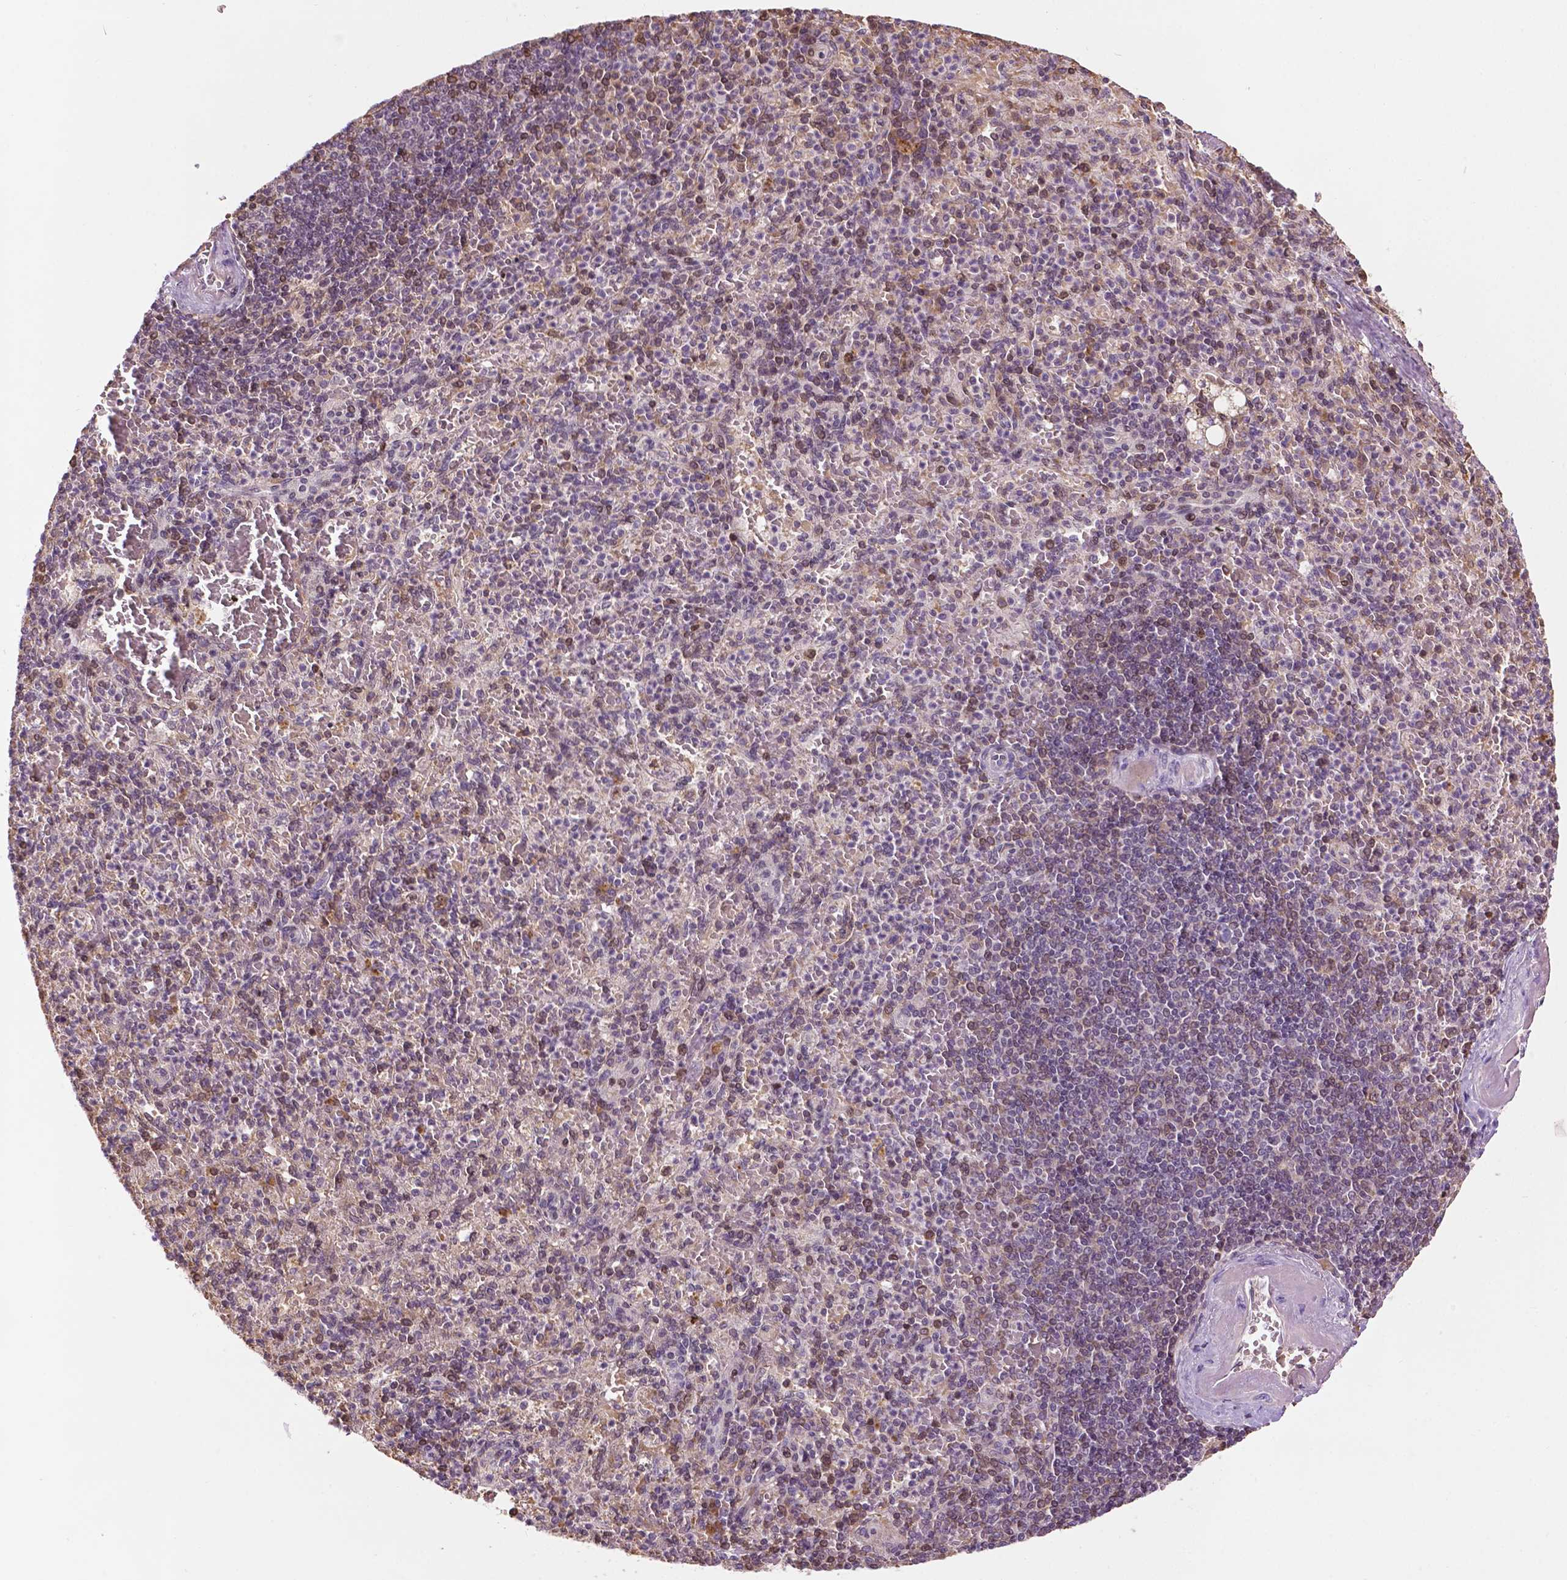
{"staining": {"intensity": "moderate", "quantity": "<25%", "location": "cytoplasmic/membranous"}, "tissue": "spleen", "cell_type": "Cells in red pulp", "image_type": "normal", "snomed": [{"axis": "morphology", "description": "Normal tissue, NOS"}, {"axis": "topography", "description": "Spleen"}], "caption": "Protein staining demonstrates moderate cytoplasmic/membranous expression in approximately <25% of cells in red pulp in normal spleen. The protein of interest is shown in brown color, while the nuclei are stained blue.", "gene": "ZNF41", "patient": {"sex": "female", "age": 74}}